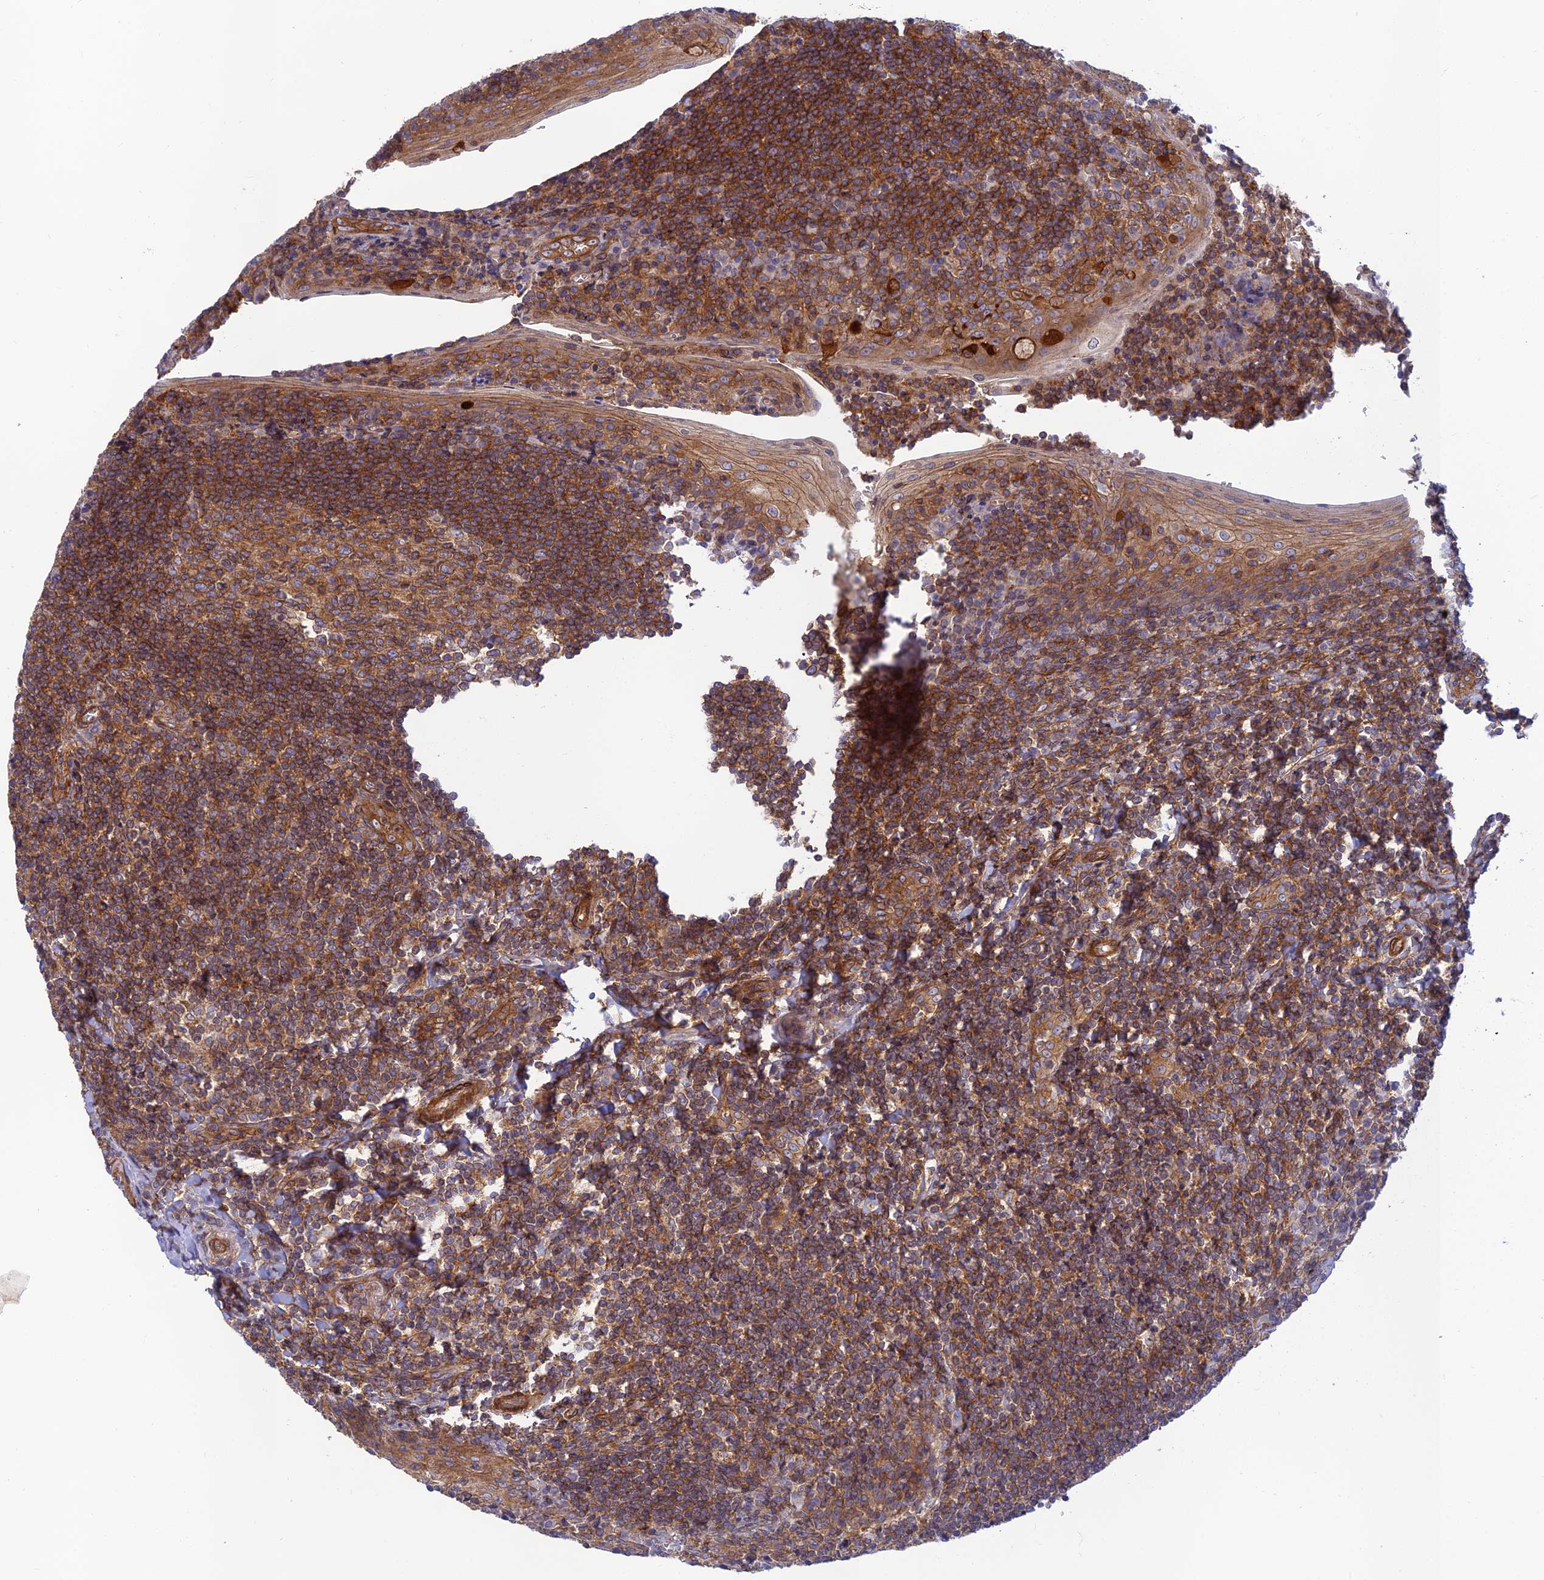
{"staining": {"intensity": "strong", "quantity": ">75%", "location": "cytoplasmic/membranous"}, "tissue": "tonsil", "cell_type": "Germinal center cells", "image_type": "normal", "snomed": [{"axis": "morphology", "description": "Normal tissue, NOS"}, {"axis": "topography", "description": "Tonsil"}], "caption": "Tonsil stained with a brown dye displays strong cytoplasmic/membranous positive staining in approximately >75% of germinal center cells.", "gene": "PPP1R12C", "patient": {"sex": "male", "age": 27}}